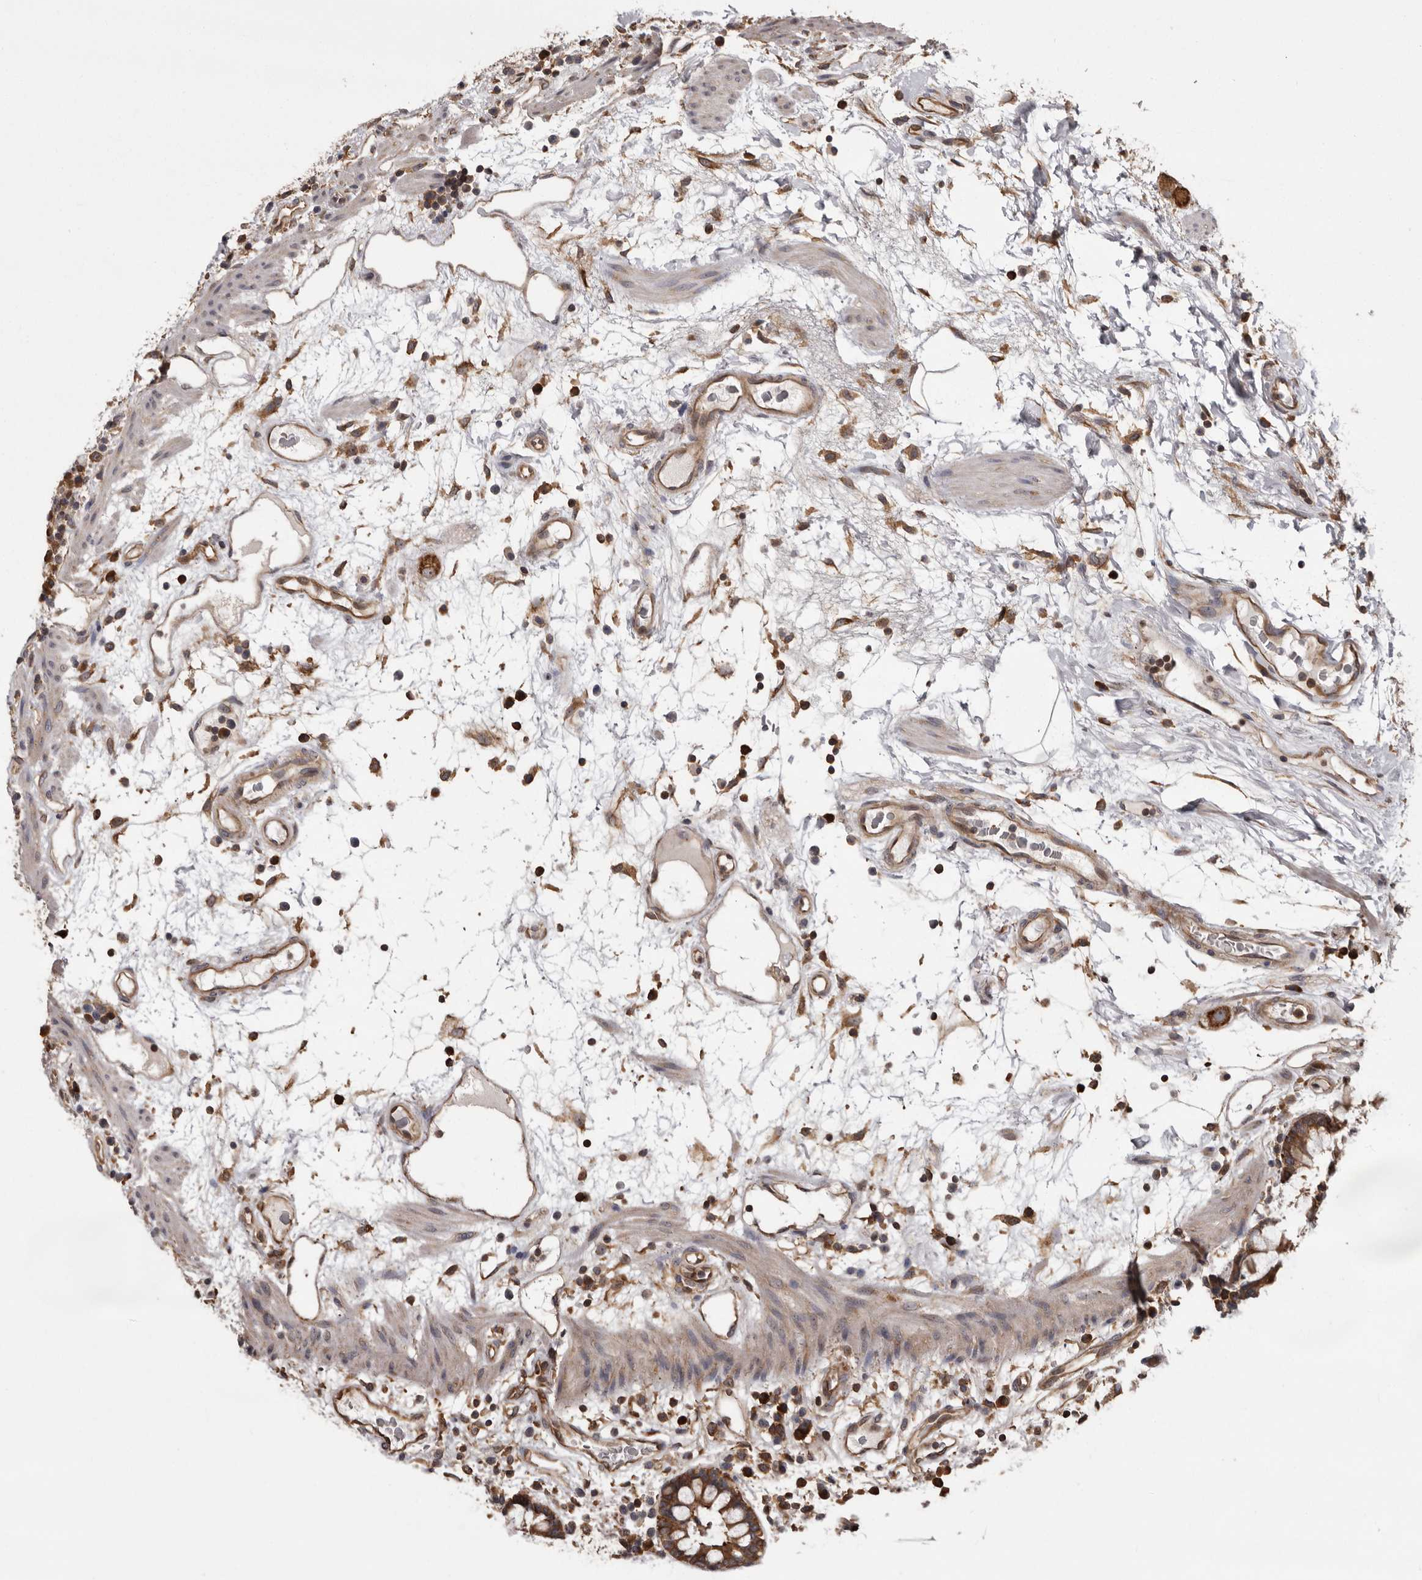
{"staining": {"intensity": "moderate", "quantity": ">75%", "location": "cytoplasmic/membranous"}, "tissue": "colon", "cell_type": "Endothelial cells", "image_type": "normal", "snomed": [{"axis": "morphology", "description": "Normal tissue, NOS"}, {"axis": "topography", "description": "Colon"}], "caption": "Immunohistochemistry (IHC) histopathology image of unremarkable colon: human colon stained using immunohistochemistry reveals medium levels of moderate protein expression localized specifically in the cytoplasmic/membranous of endothelial cells, appearing as a cytoplasmic/membranous brown color.", "gene": "DARS1", "patient": {"sex": "female", "age": 79}}